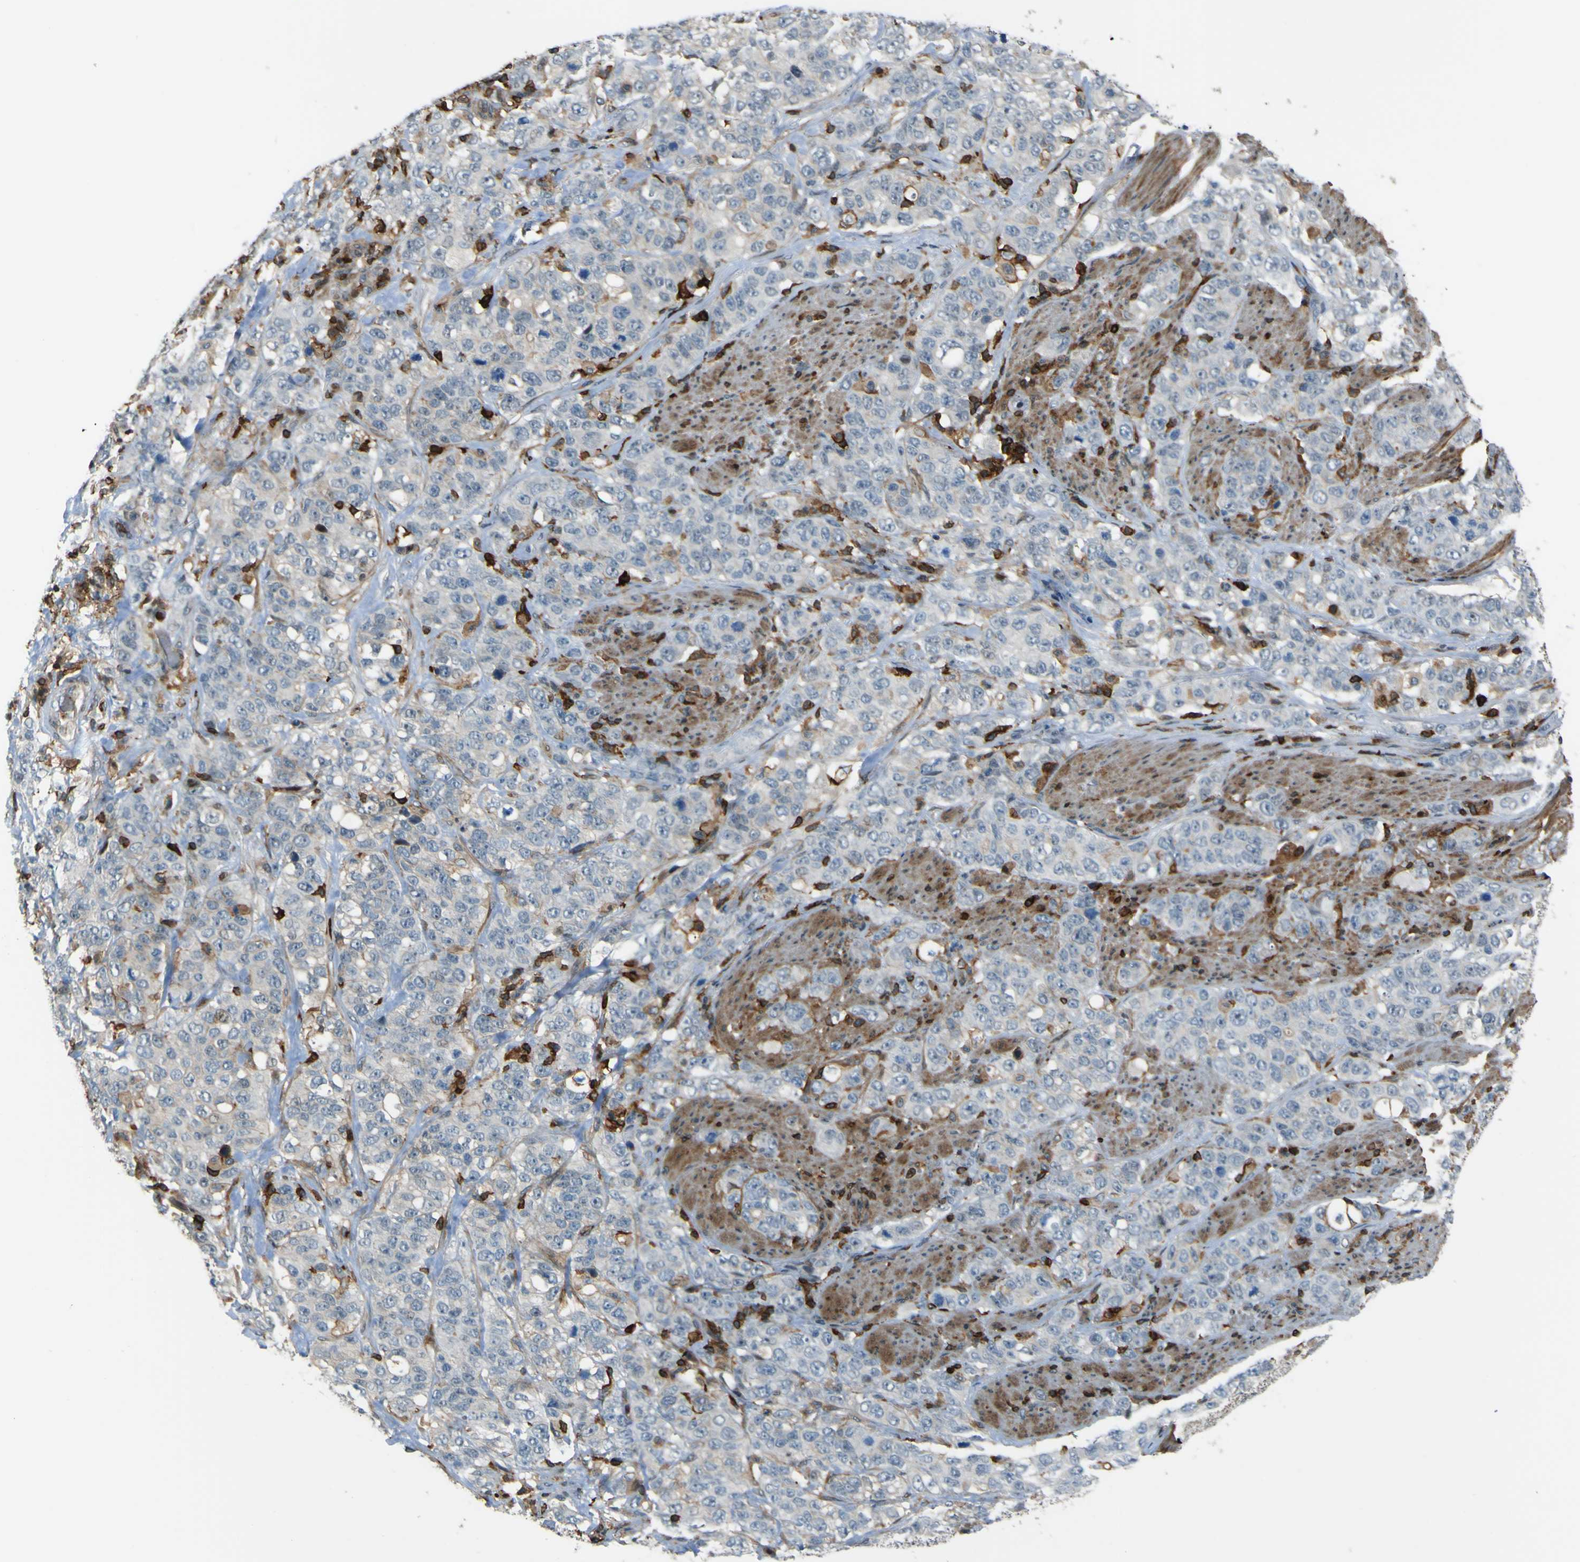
{"staining": {"intensity": "weak", "quantity": "<25%", "location": "cytoplasmic/membranous"}, "tissue": "stomach cancer", "cell_type": "Tumor cells", "image_type": "cancer", "snomed": [{"axis": "morphology", "description": "Adenocarcinoma, NOS"}, {"axis": "topography", "description": "Stomach"}], "caption": "This is an immunohistochemistry (IHC) image of stomach cancer (adenocarcinoma). There is no positivity in tumor cells.", "gene": "PCDHB5", "patient": {"sex": "male", "age": 48}}